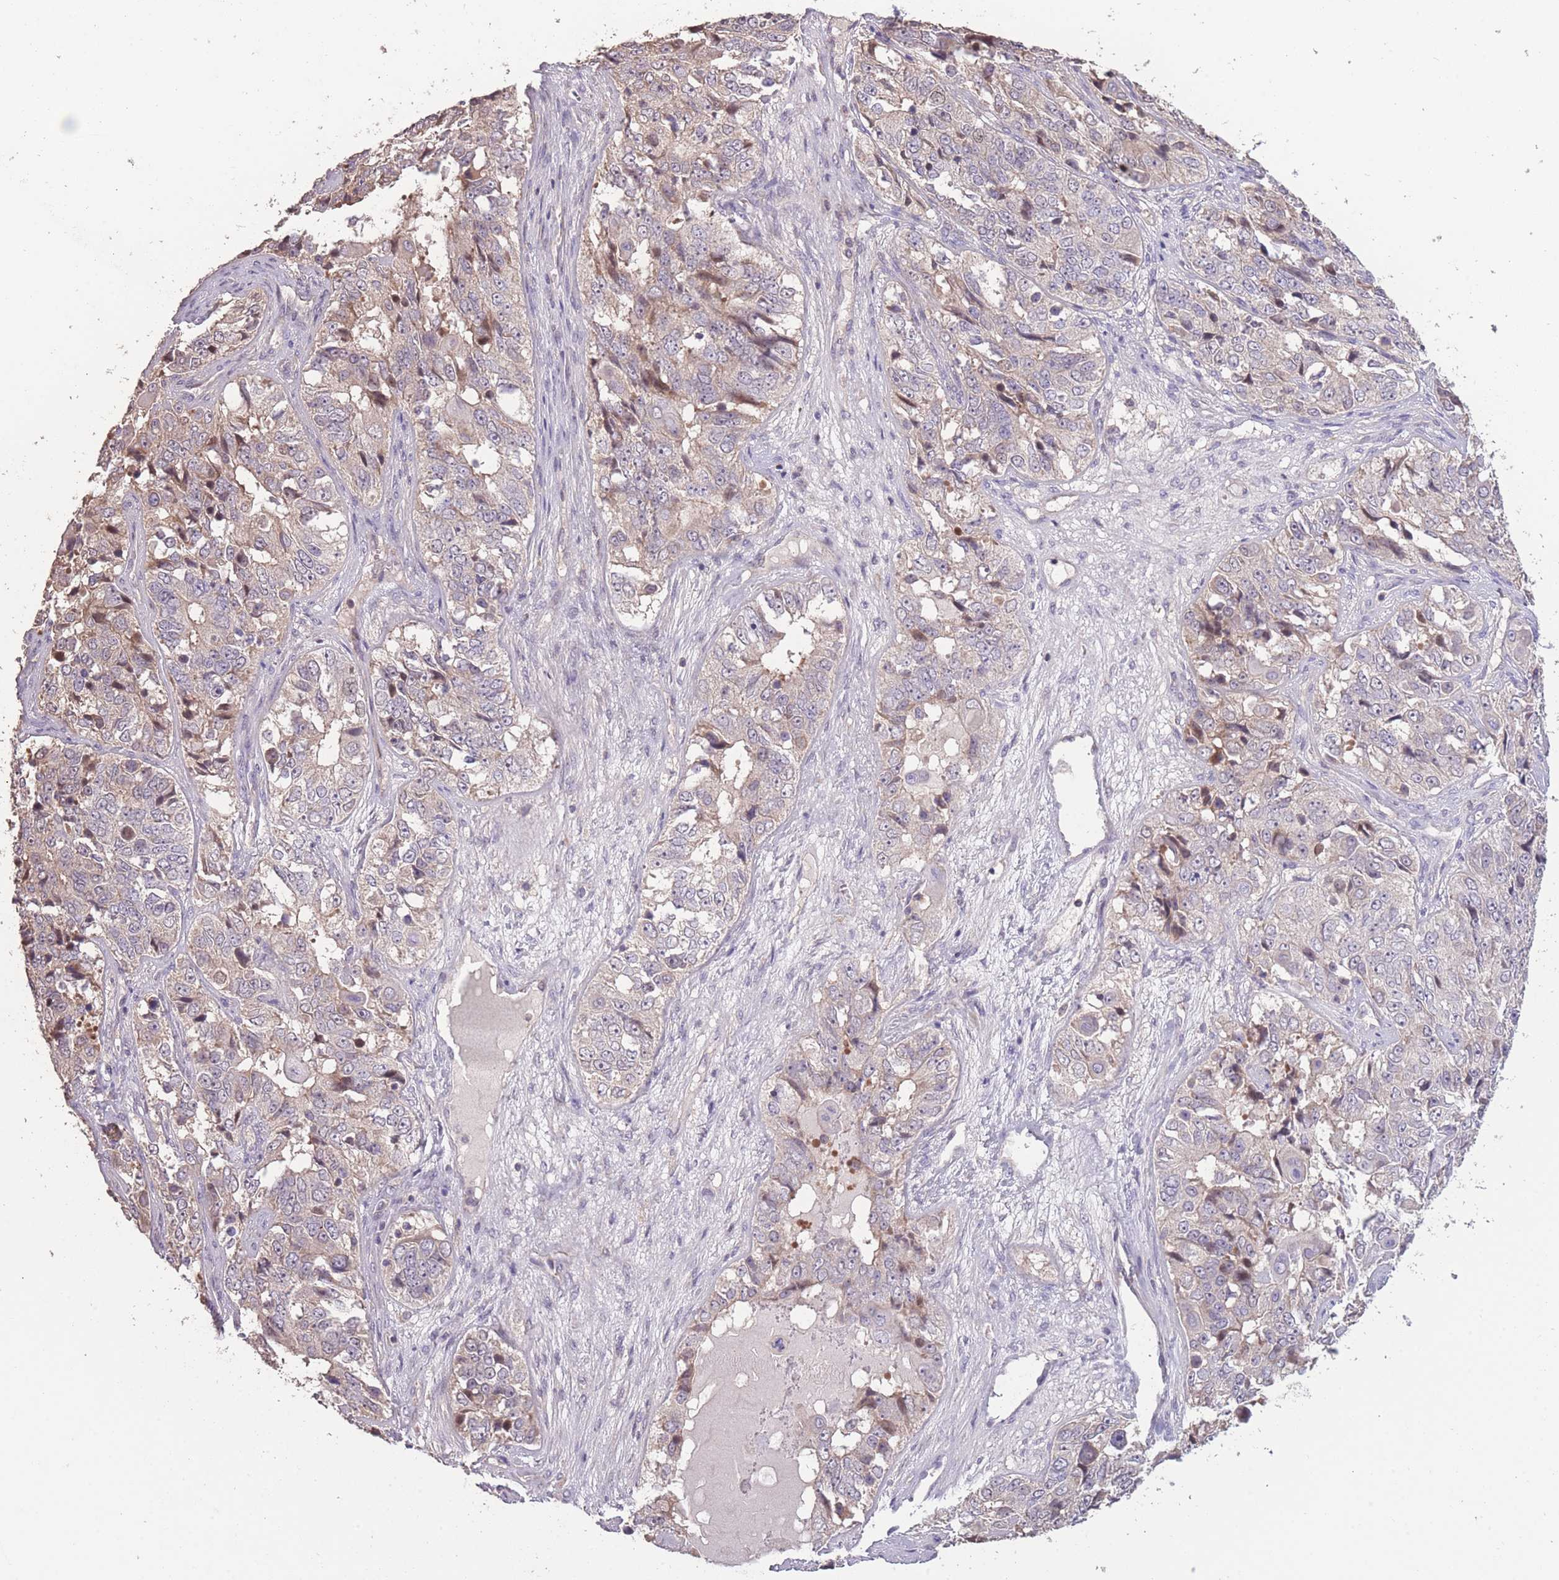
{"staining": {"intensity": "weak", "quantity": ">75%", "location": "cytoplasmic/membranous"}, "tissue": "ovarian cancer", "cell_type": "Tumor cells", "image_type": "cancer", "snomed": [{"axis": "morphology", "description": "Carcinoma, endometroid"}, {"axis": "topography", "description": "Ovary"}], "caption": "Immunohistochemistry (IHC) staining of endometroid carcinoma (ovarian), which displays low levels of weak cytoplasmic/membranous expression in about >75% of tumor cells indicating weak cytoplasmic/membranous protein positivity. The staining was performed using DAB (brown) for protein detection and nuclei were counterstained in hematoxylin (blue).", "gene": "RSPH10B", "patient": {"sex": "female", "age": 51}}